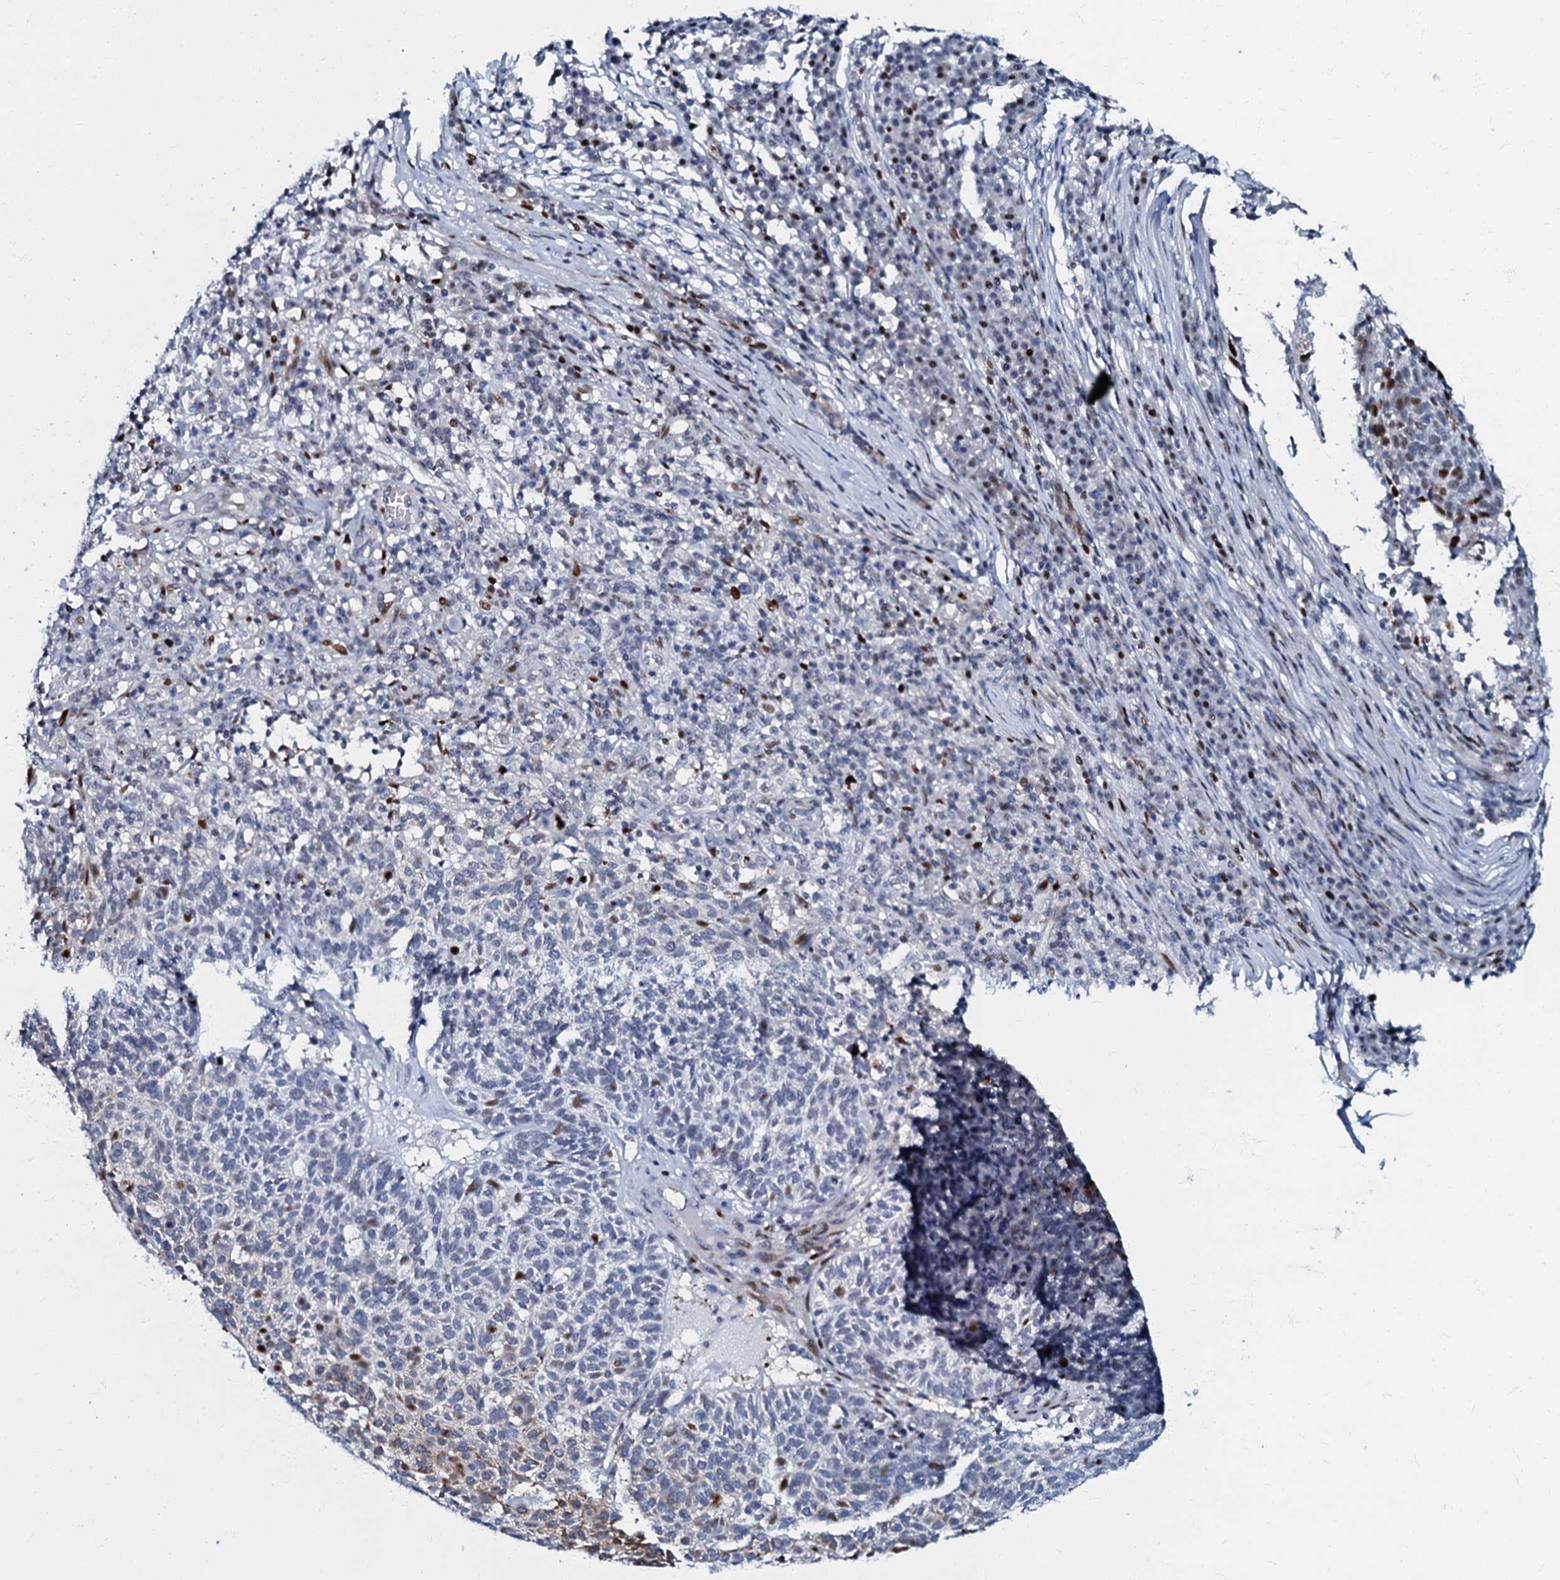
{"staining": {"intensity": "negative", "quantity": "none", "location": "none"}, "tissue": "skin cancer", "cell_type": "Tumor cells", "image_type": "cancer", "snomed": [{"axis": "morphology", "description": "Squamous cell carcinoma, NOS"}, {"axis": "topography", "description": "Skin"}], "caption": "This is a micrograph of IHC staining of skin cancer, which shows no staining in tumor cells. (DAB IHC, high magnification).", "gene": "MFSD5", "patient": {"sex": "female", "age": 90}}